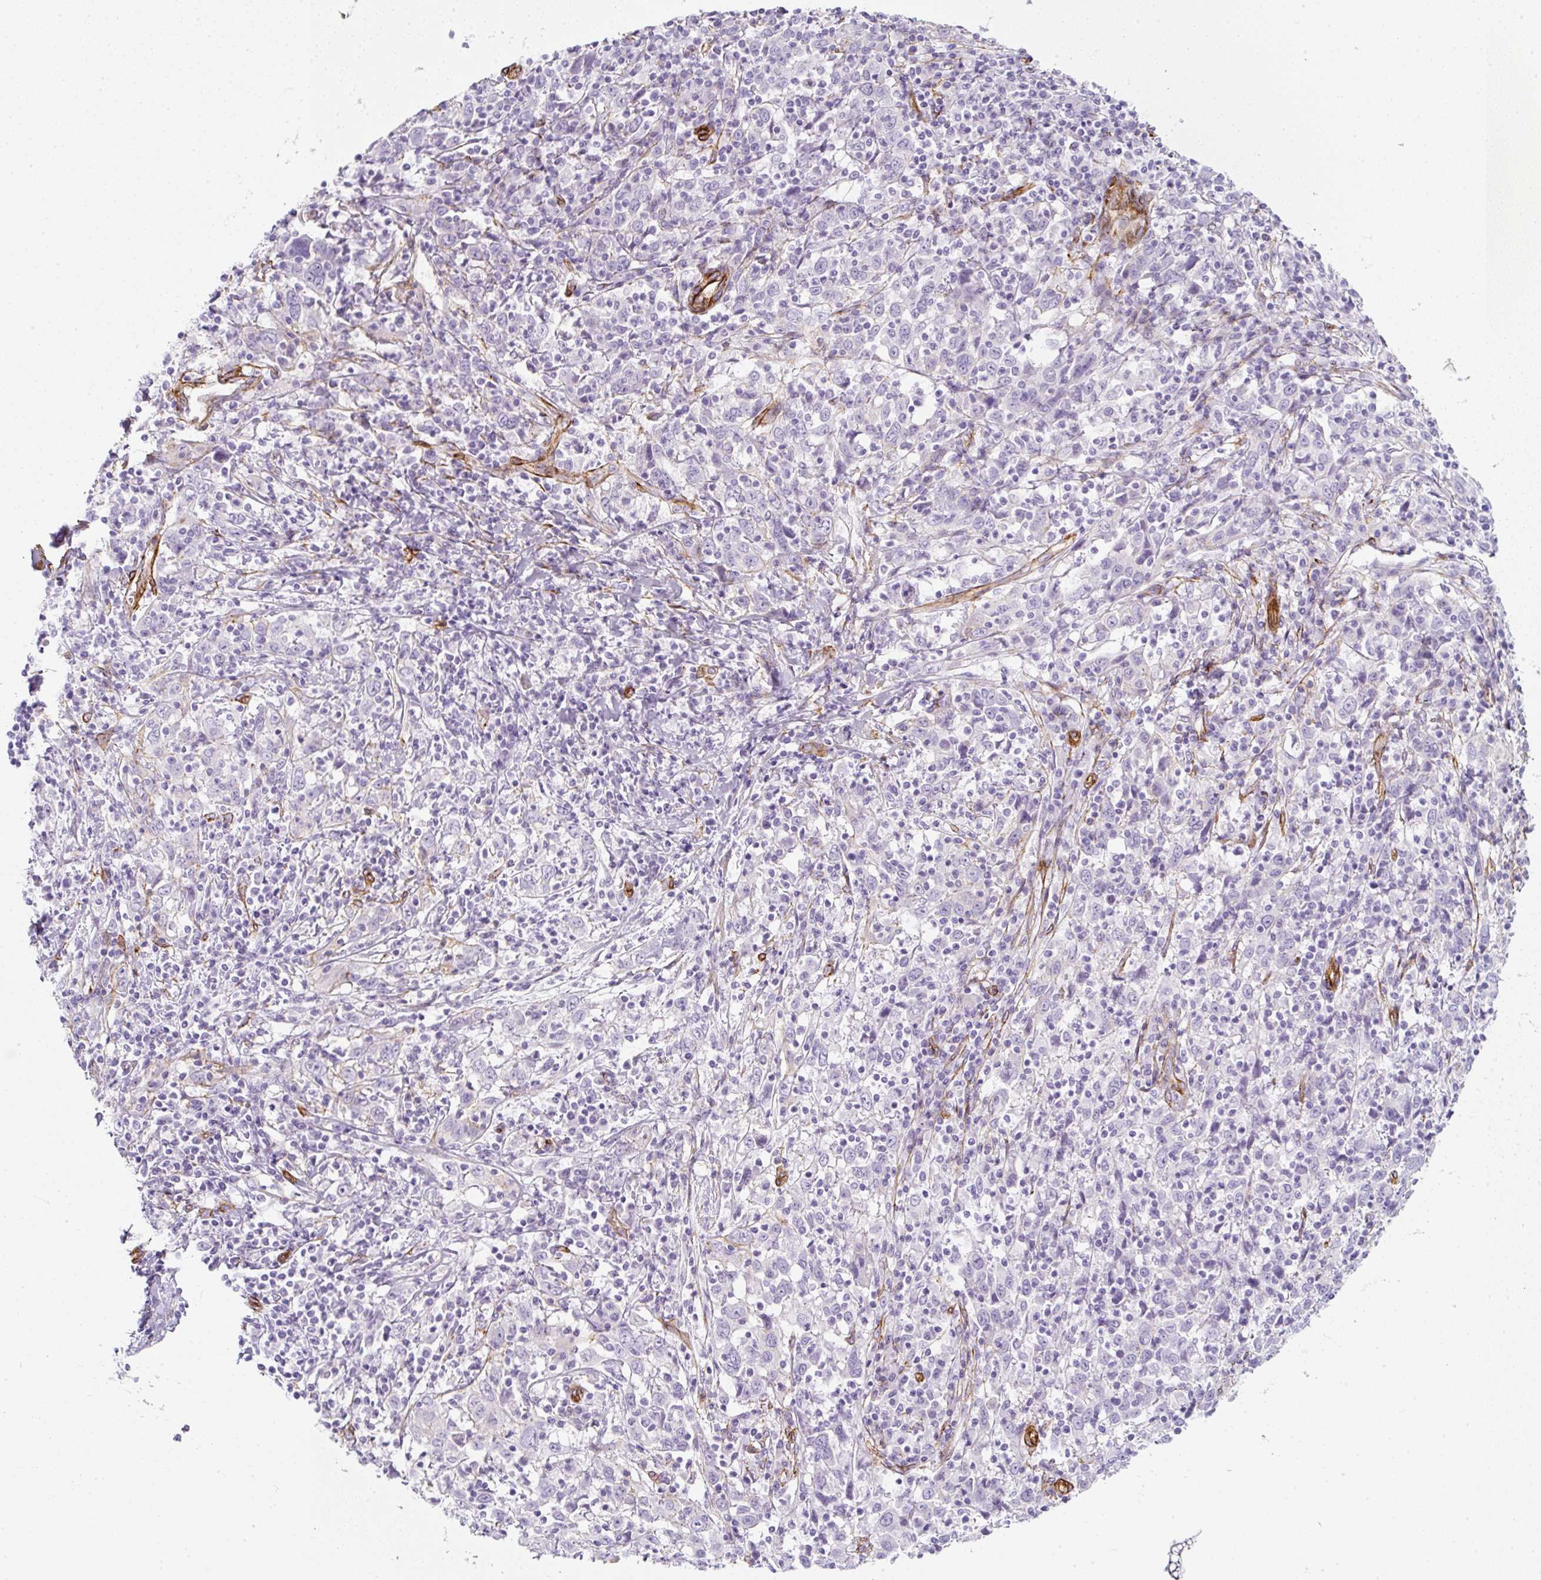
{"staining": {"intensity": "negative", "quantity": "none", "location": "none"}, "tissue": "cervical cancer", "cell_type": "Tumor cells", "image_type": "cancer", "snomed": [{"axis": "morphology", "description": "Squamous cell carcinoma, NOS"}, {"axis": "topography", "description": "Cervix"}], "caption": "Immunohistochemistry (IHC) micrograph of neoplastic tissue: cervical cancer (squamous cell carcinoma) stained with DAB shows no significant protein staining in tumor cells.", "gene": "CAVIN3", "patient": {"sex": "female", "age": 46}}